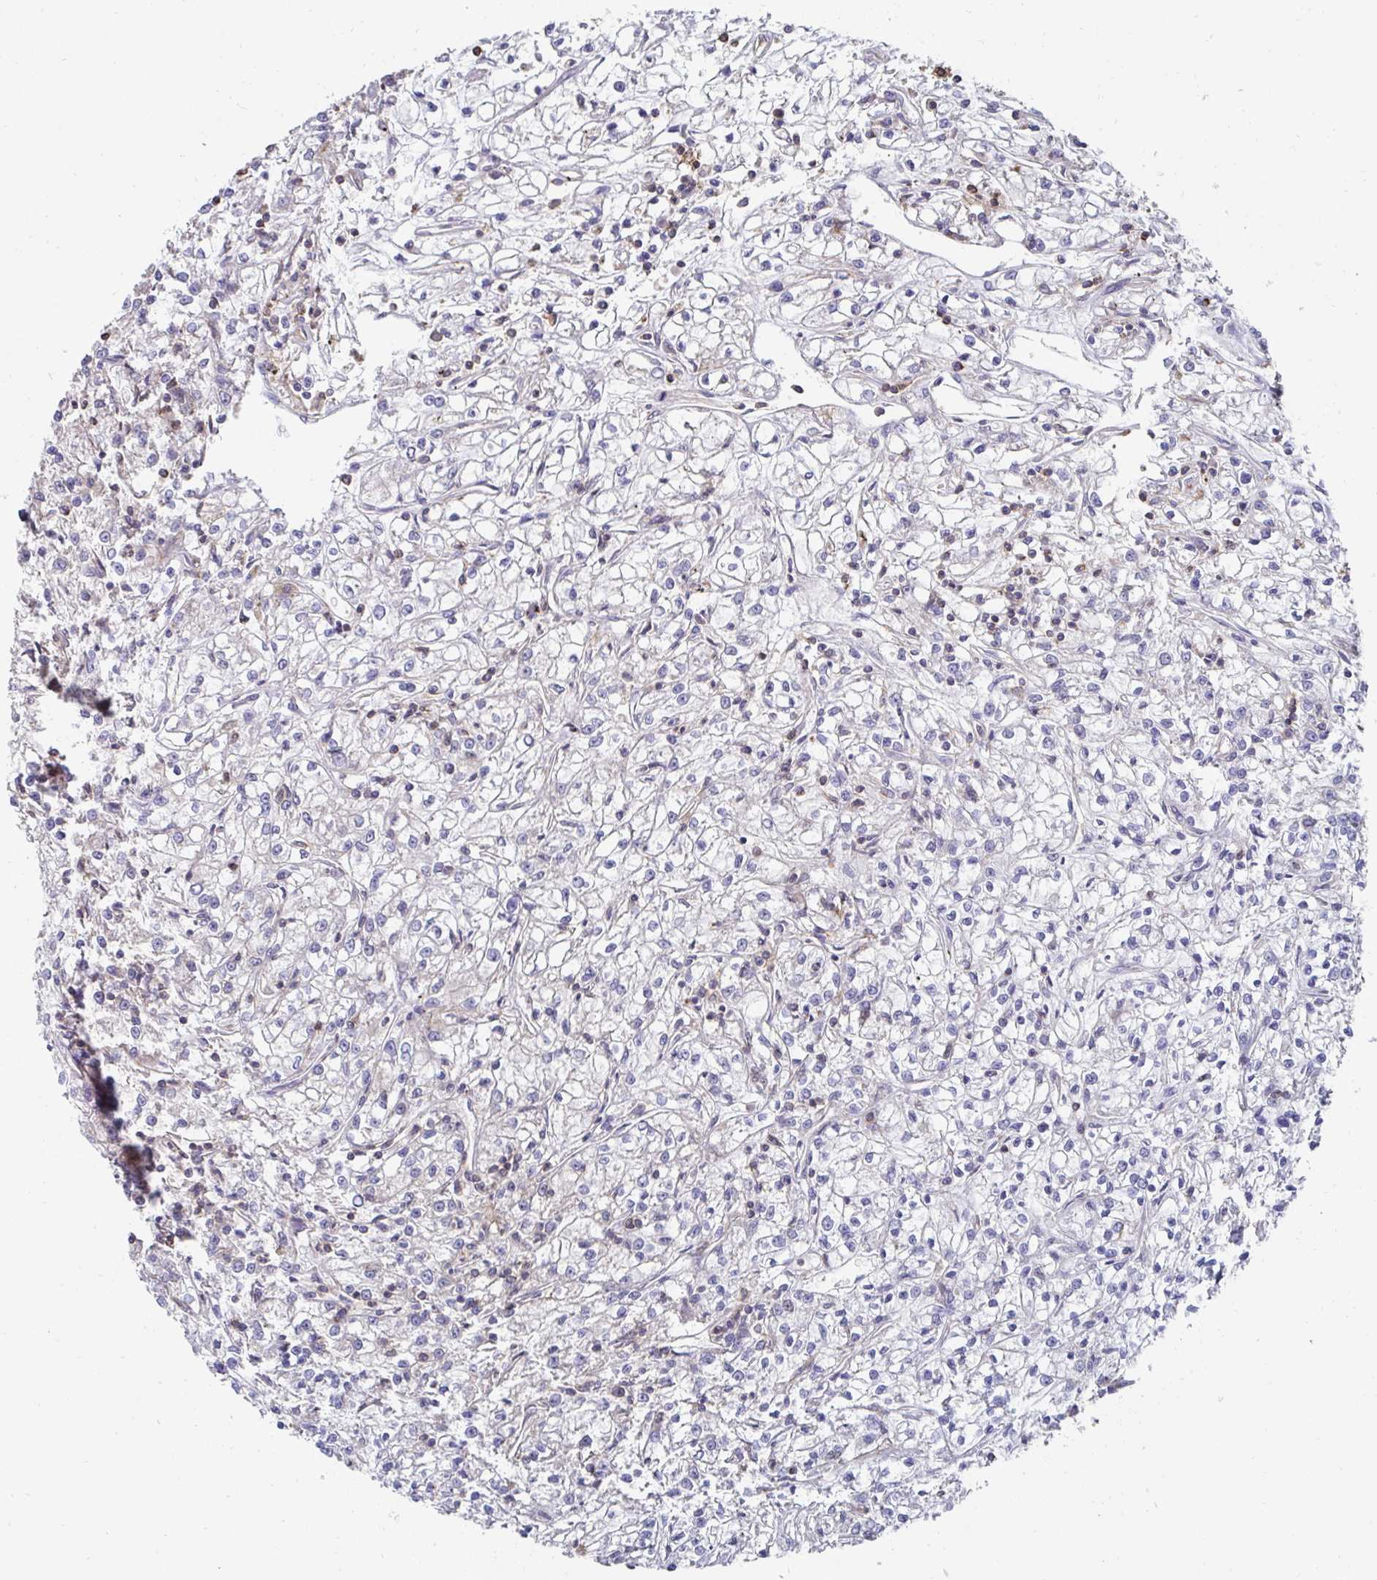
{"staining": {"intensity": "negative", "quantity": "none", "location": "none"}, "tissue": "renal cancer", "cell_type": "Tumor cells", "image_type": "cancer", "snomed": [{"axis": "morphology", "description": "Adenocarcinoma, NOS"}, {"axis": "topography", "description": "Kidney"}], "caption": "Immunohistochemistry (IHC) image of adenocarcinoma (renal) stained for a protein (brown), which demonstrates no expression in tumor cells.", "gene": "DZANK1", "patient": {"sex": "female", "age": 59}}